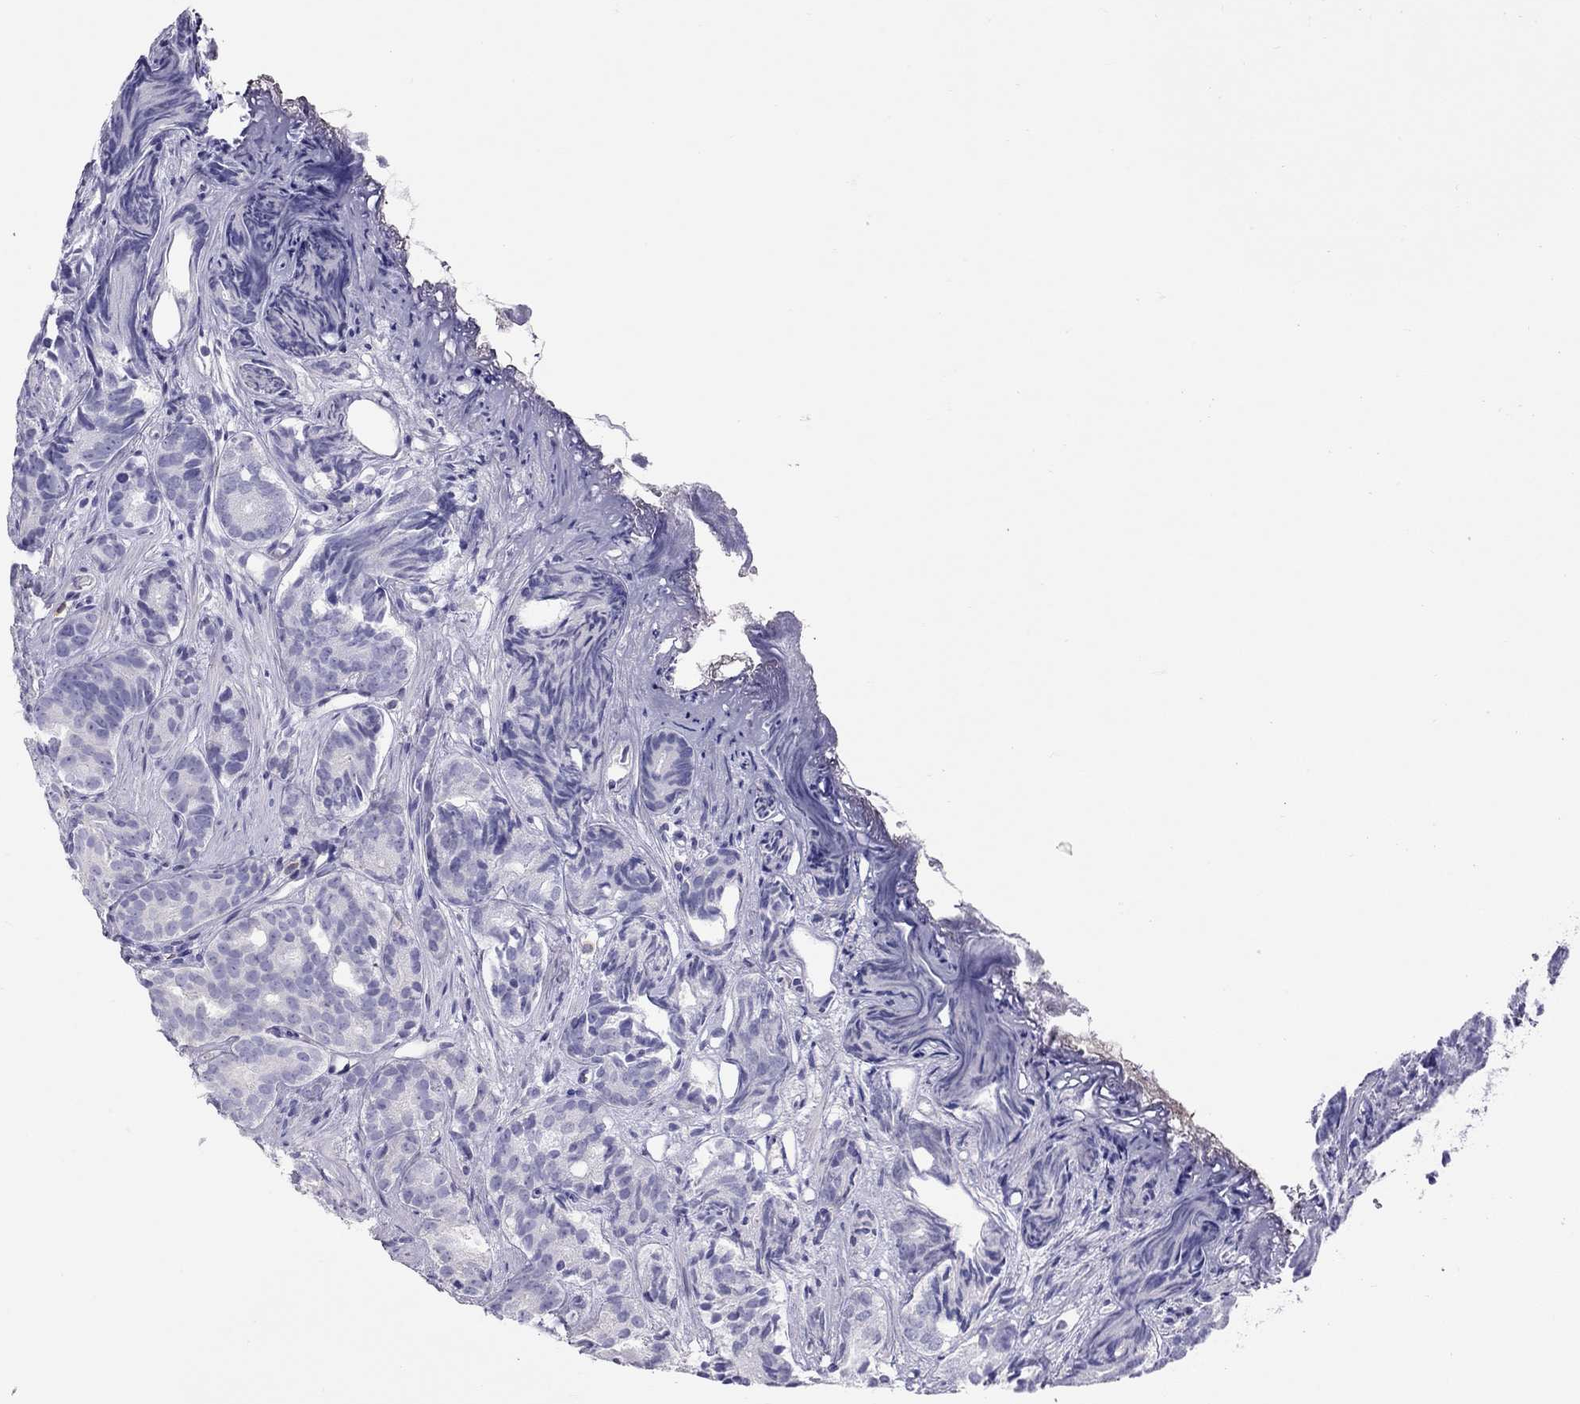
{"staining": {"intensity": "negative", "quantity": "none", "location": "none"}, "tissue": "prostate cancer", "cell_type": "Tumor cells", "image_type": "cancer", "snomed": [{"axis": "morphology", "description": "Adenocarcinoma, High grade"}, {"axis": "topography", "description": "Prostate"}], "caption": "High magnification brightfield microscopy of high-grade adenocarcinoma (prostate) stained with DAB (3,3'-diaminobenzidine) (brown) and counterstained with hematoxylin (blue): tumor cells show no significant expression. (Stains: DAB IHC with hematoxylin counter stain, Microscopy: brightfield microscopy at high magnification).", "gene": "ALOX15B", "patient": {"sex": "male", "age": 84}}